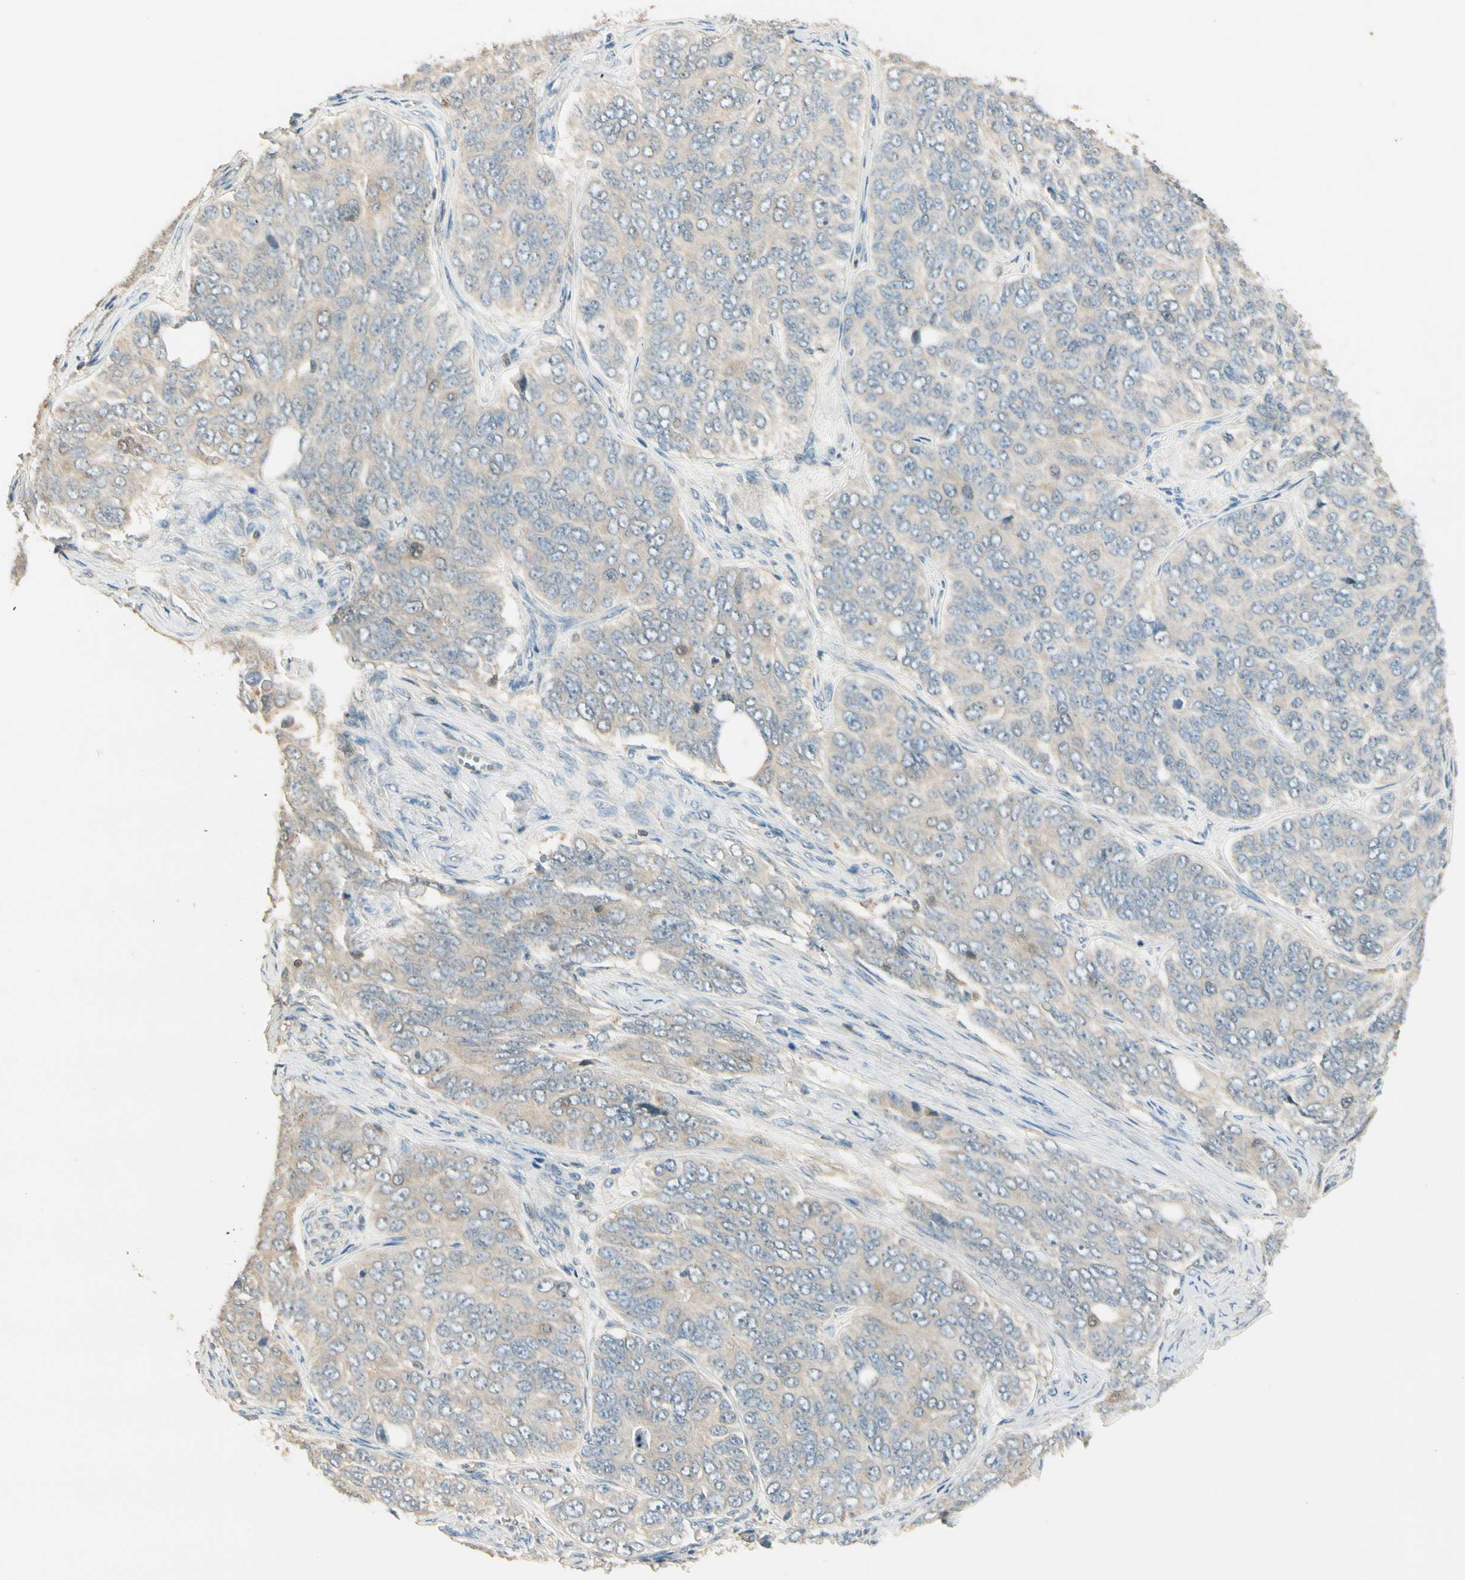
{"staining": {"intensity": "weak", "quantity": "25%-75%", "location": "cytoplasmic/membranous"}, "tissue": "ovarian cancer", "cell_type": "Tumor cells", "image_type": "cancer", "snomed": [{"axis": "morphology", "description": "Carcinoma, endometroid"}, {"axis": "topography", "description": "Ovary"}], "caption": "This is an image of immunohistochemistry (IHC) staining of ovarian cancer, which shows weak positivity in the cytoplasmic/membranous of tumor cells.", "gene": "PLXNA1", "patient": {"sex": "female", "age": 51}}